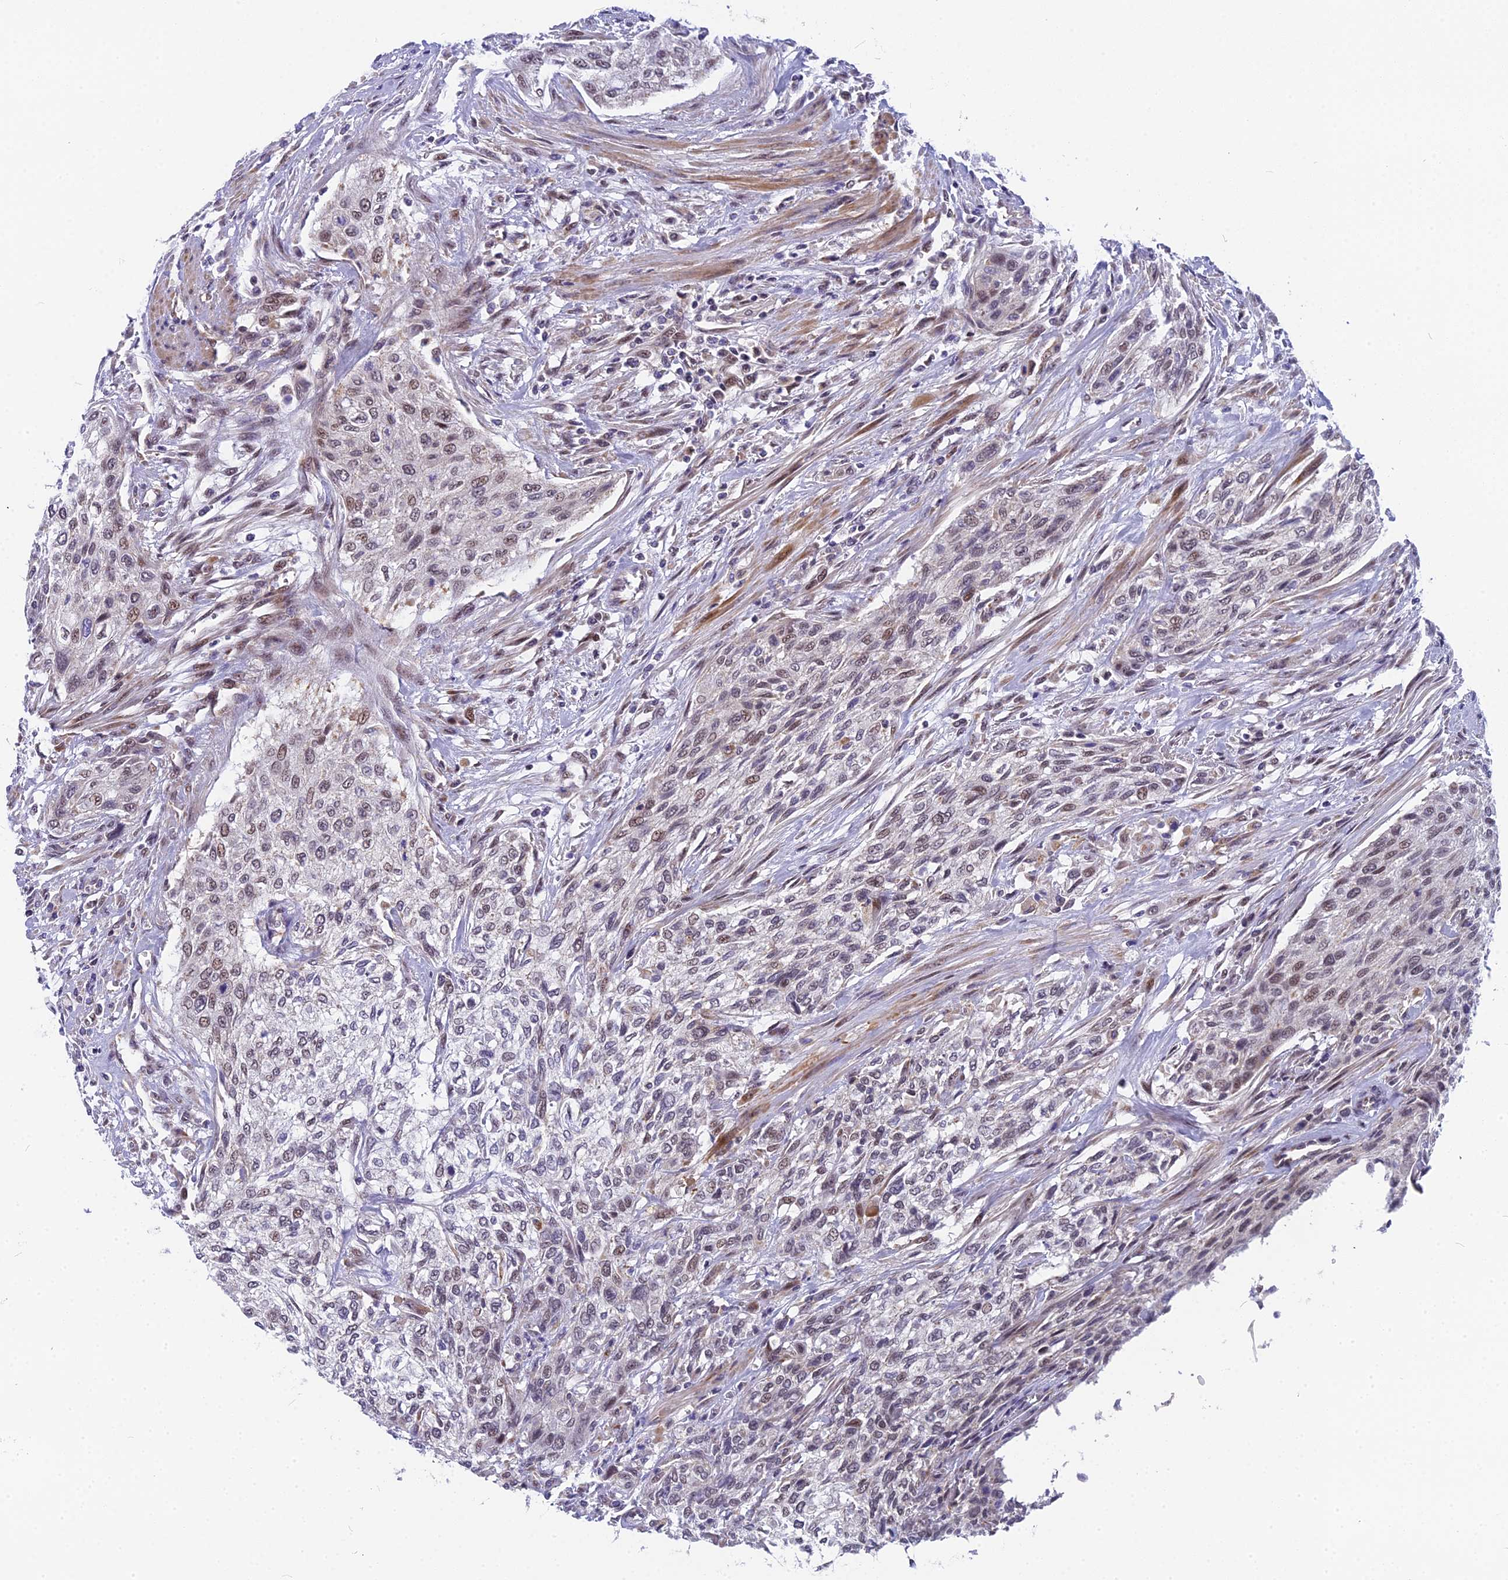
{"staining": {"intensity": "moderate", "quantity": "<25%", "location": "nuclear"}, "tissue": "urothelial cancer", "cell_type": "Tumor cells", "image_type": "cancer", "snomed": [{"axis": "morphology", "description": "Urothelial carcinoma, High grade"}, {"axis": "topography", "description": "Urinary bladder"}], "caption": "About <25% of tumor cells in urothelial cancer demonstrate moderate nuclear protein positivity as visualized by brown immunohistochemical staining.", "gene": "CMC1", "patient": {"sex": "male", "age": 35}}